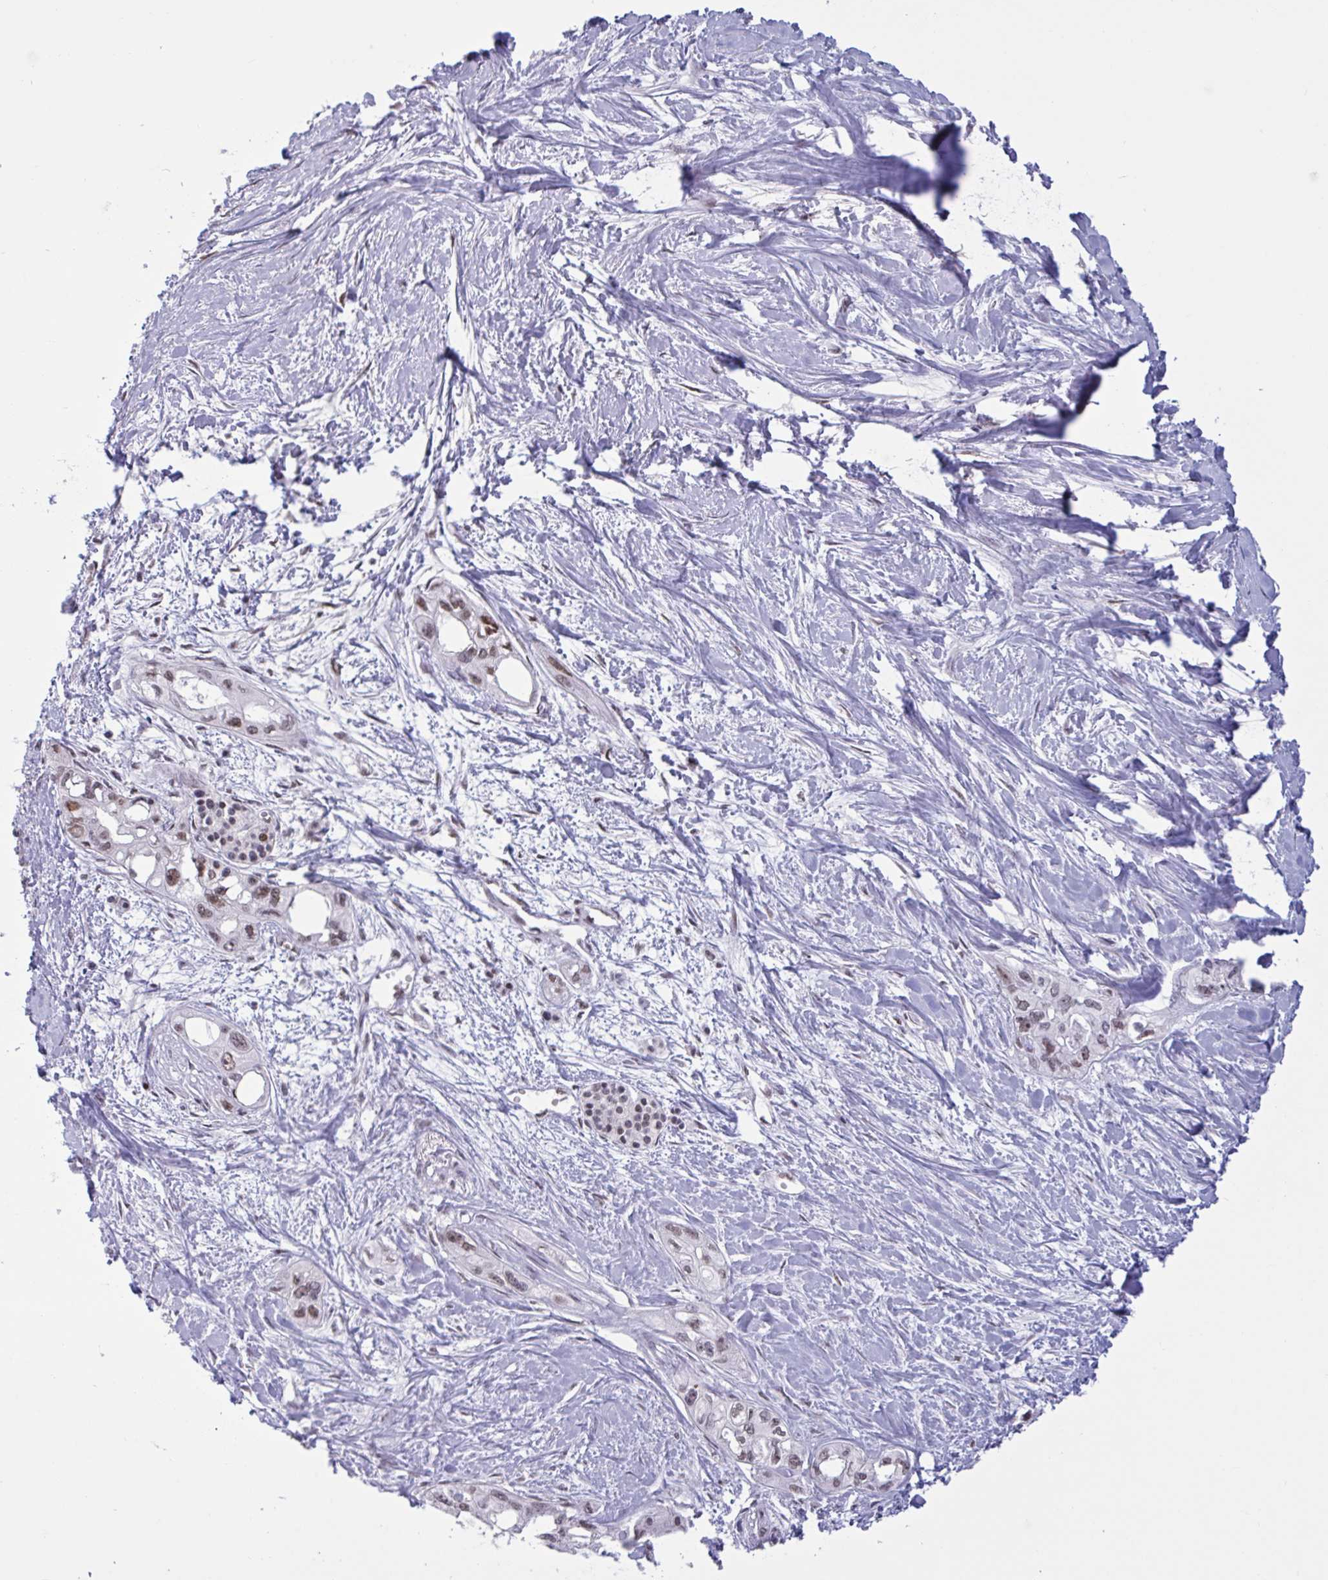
{"staining": {"intensity": "moderate", "quantity": "<25%", "location": "nuclear"}, "tissue": "pancreatic cancer", "cell_type": "Tumor cells", "image_type": "cancer", "snomed": [{"axis": "morphology", "description": "Adenocarcinoma, NOS"}, {"axis": "topography", "description": "Pancreas"}], "caption": "A brown stain shows moderate nuclear staining of a protein in pancreatic cancer (adenocarcinoma) tumor cells.", "gene": "CBFA2T2", "patient": {"sex": "female", "age": 50}}